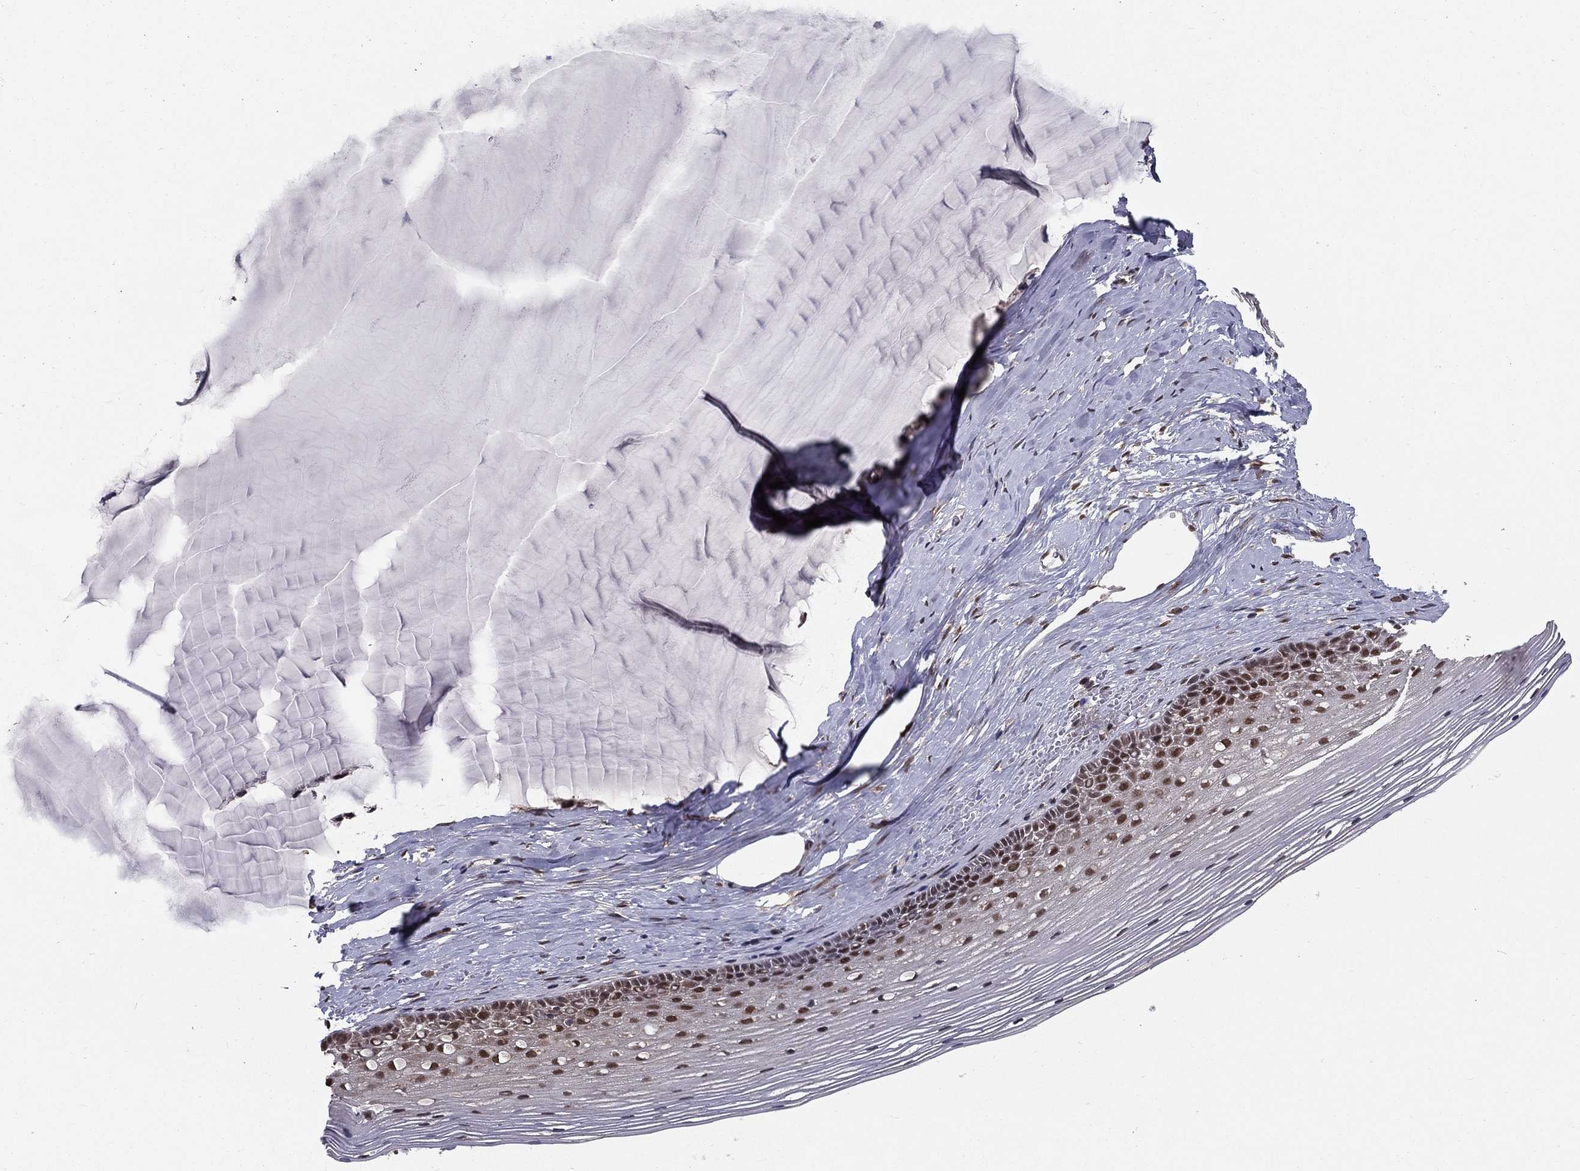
{"staining": {"intensity": "strong", "quantity": "<25%", "location": "nuclear"}, "tissue": "cervix", "cell_type": "Squamous epithelial cells", "image_type": "normal", "snomed": [{"axis": "morphology", "description": "Normal tissue, NOS"}, {"axis": "topography", "description": "Cervix"}], "caption": "Protein staining reveals strong nuclear positivity in approximately <25% of squamous epithelial cells in benign cervix.", "gene": "CARM1", "patient": {"sex": "female", "age": 40}}